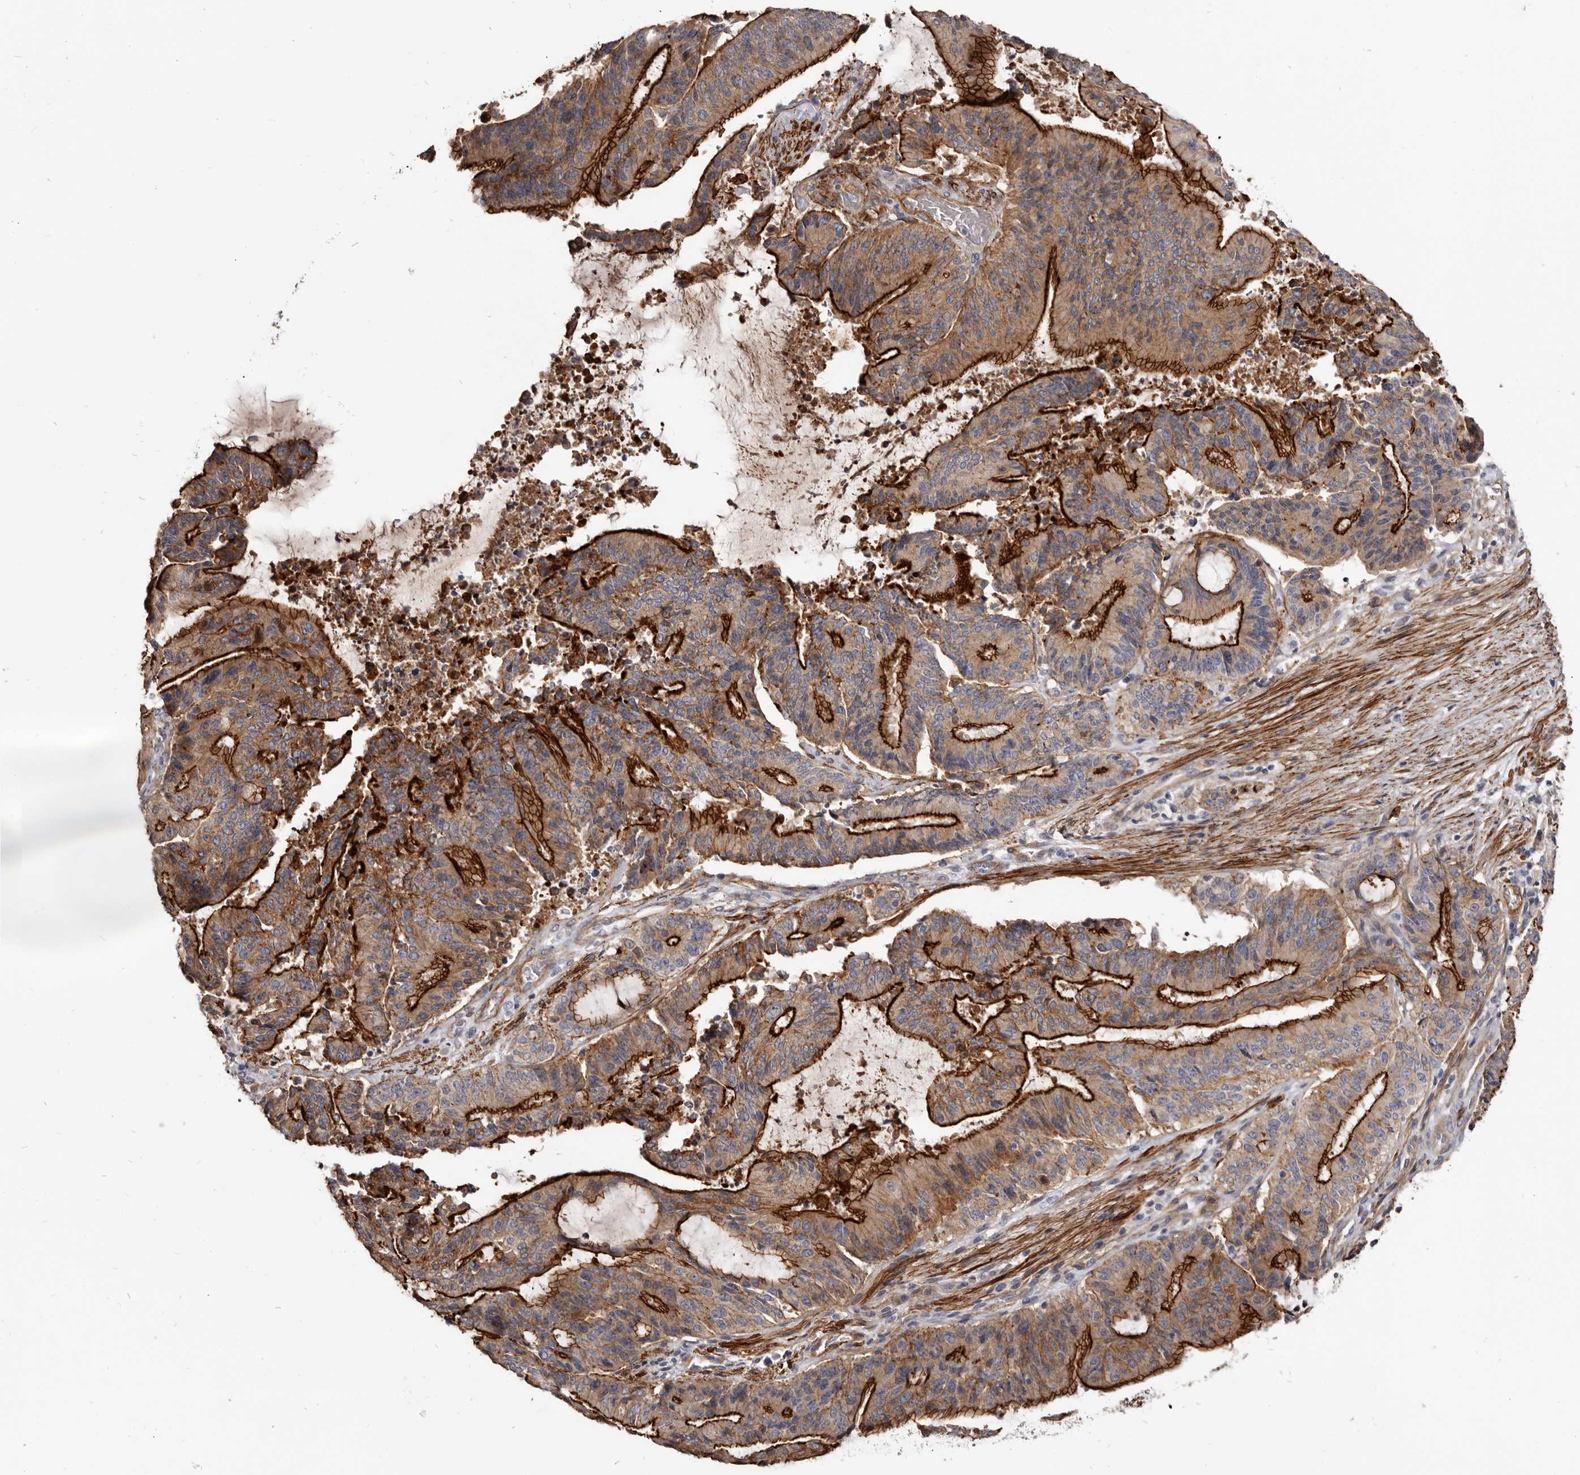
{"staining": {"intensity": "strong", "quantity": ">75%", "location": "cytoplasmic/membranous"}, "tissue": "liver cancer", "cell_type": "Tumor cells", "image_type": "cancer", "snomed": [{"axis": "morphology", "description": "Normal tissue, NOS"}, {"axis": "morphology", "description": "Cholangiocarcinoma"}, {"axis": "topography", "description": "Liver"}, {"axis": "topography", "description": "Peripheral nerve tissue"}], "caption": "A micrograph of liver cancer (cholangiocarcinoma) stained for a protein demonstrates strong cytoplasmic/membranous brown staining in tumor cells.", "gene": "CGN", "patient": {"sex": "female", "age": 73}}